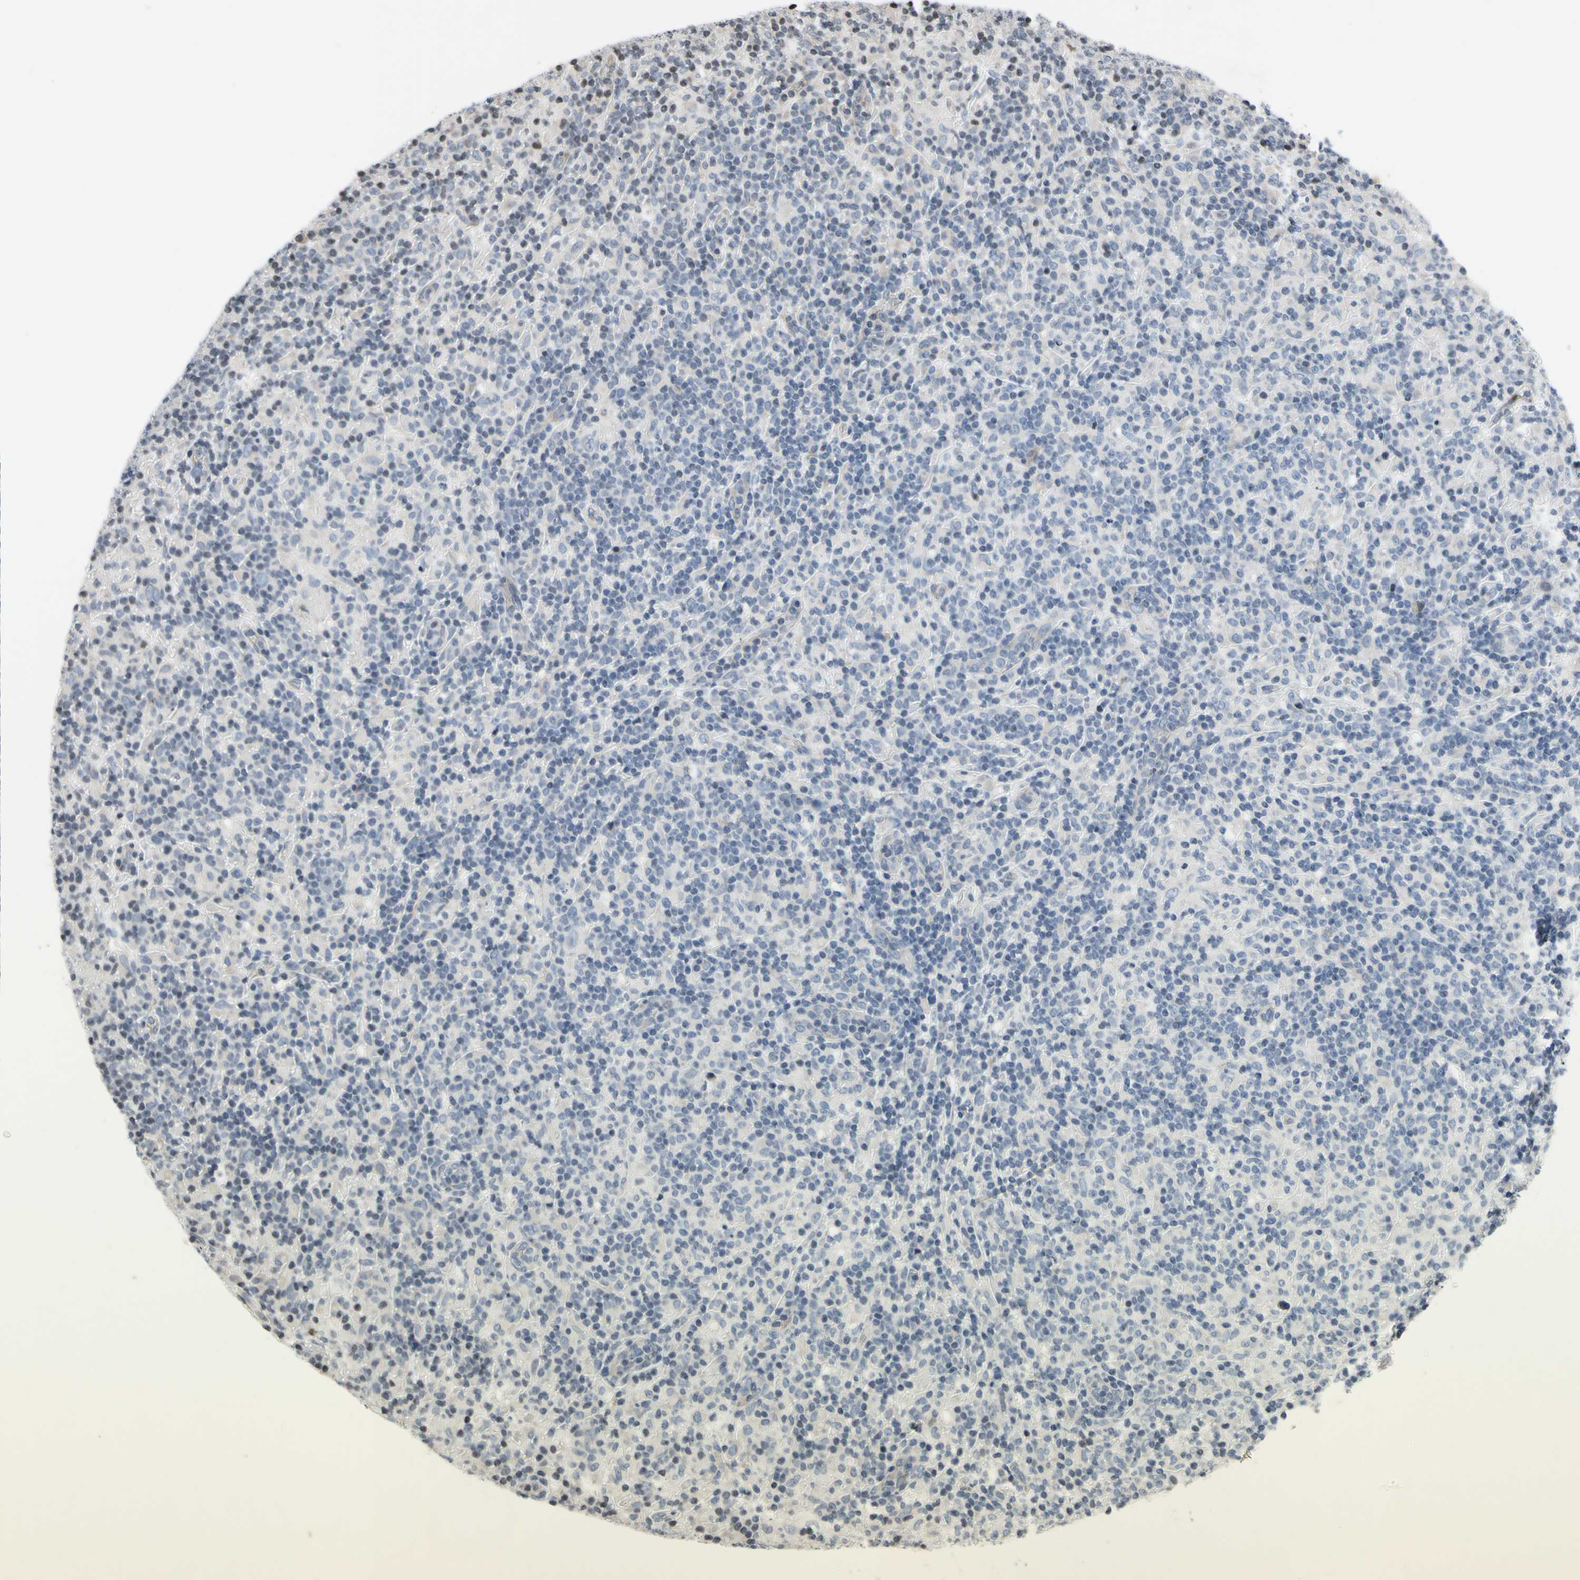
{"staining": {"intensity": "negative", "quantity": "none", "location": "none"}, "tissue": "lymphoma", "cell_type": "Tumor cells", "image_type": "cancer", "snomed": [{"axis": "morphology", "description": "Hodgkin's disease, NOS"}, {"axis": "topography", "description": "Lymph node"}], "caption": "IHC image of neoplastic tissue: human Hodgkin's disease stained with DAB reveals no significant protein positivity in tumor cells. (DAB (3,3'-diaminobenzidine) immunohistochemistry (IHC) visualized using brightfield microscopy, high magnification).", "gene": "ARG1", "patient": {"sex": "male", "age": 70}}